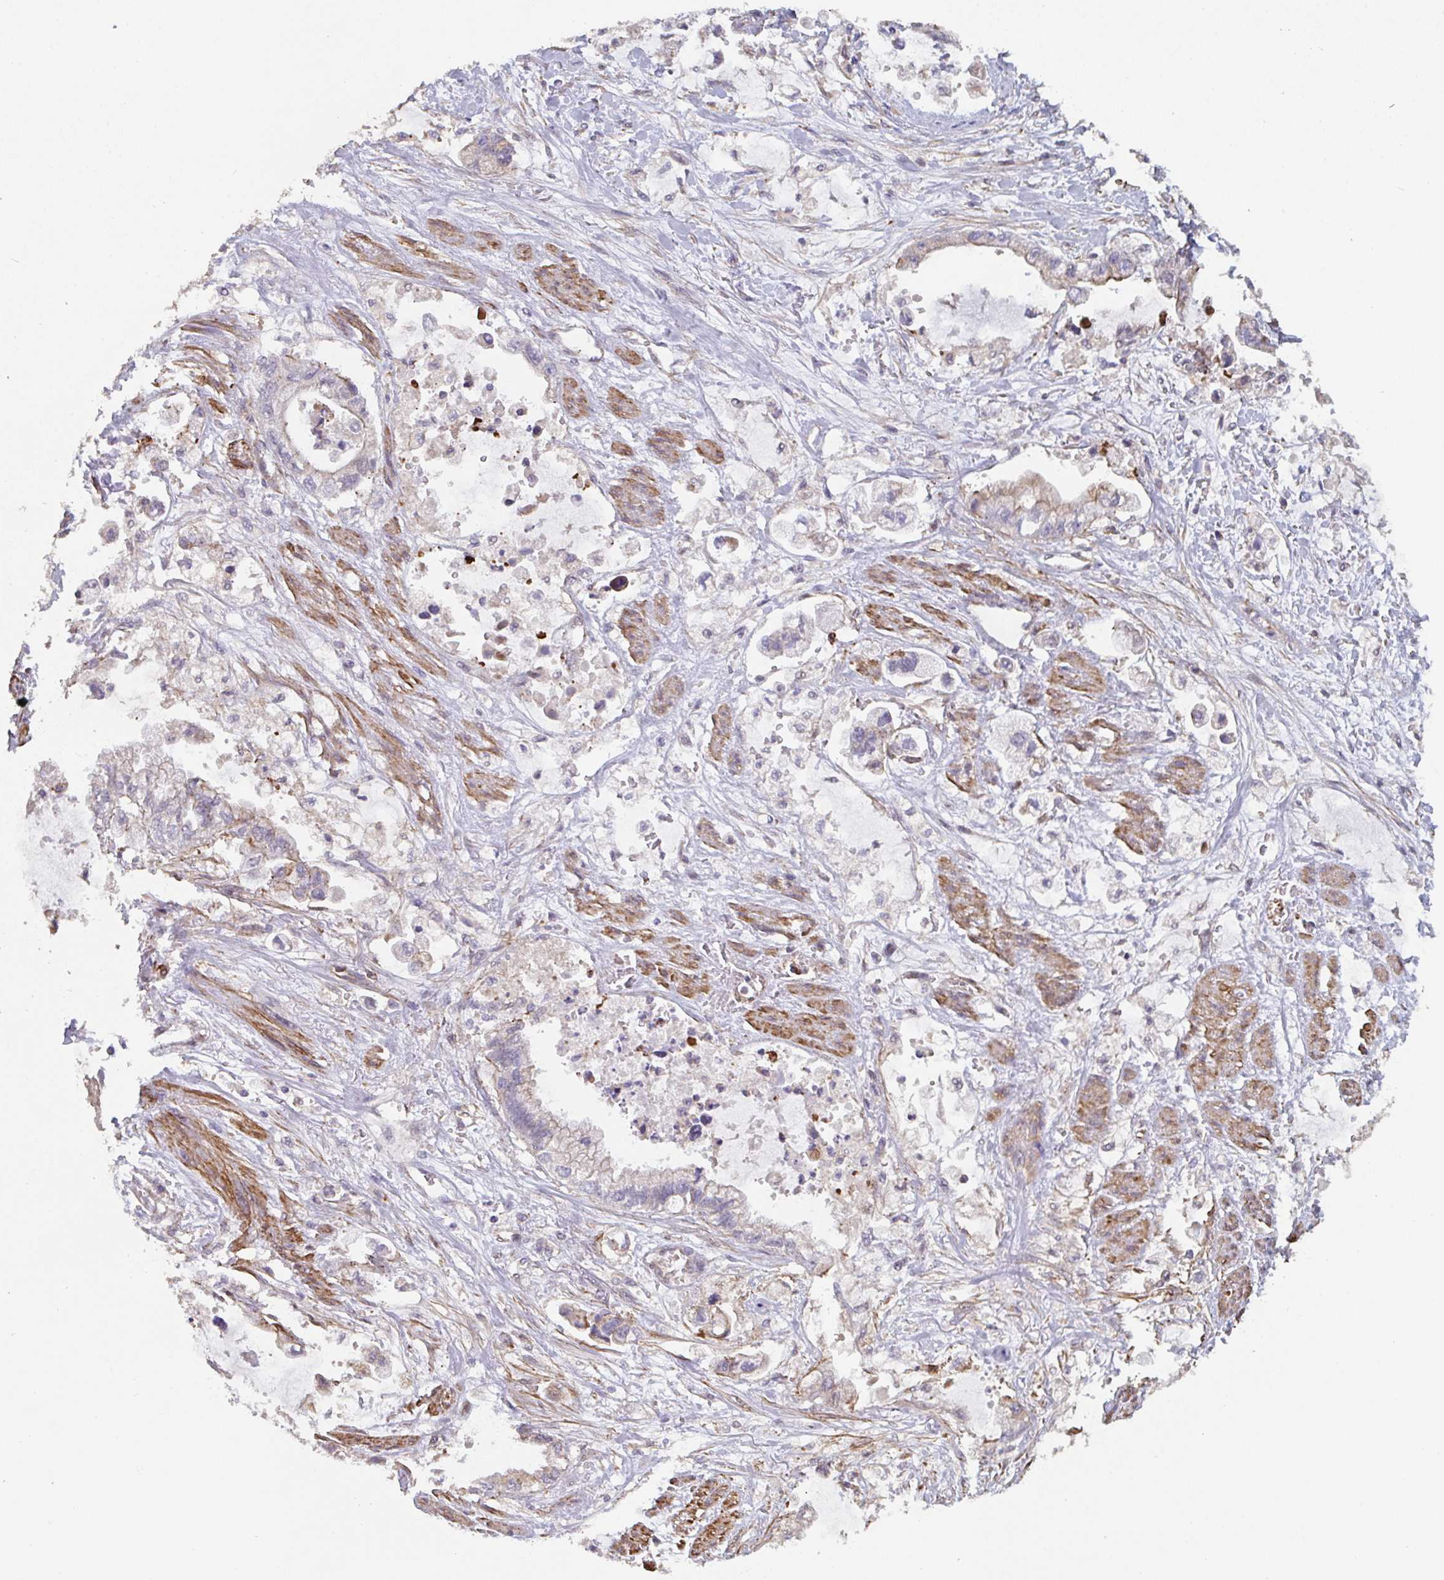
{"staining": {"intensity": "weak", "quantity": "<25%", "location": "cytoplasmic/membranous"}, "tissue": "stomach cancer", "cell_type": "Tumor cells", "image_type": "cancer", "snomed": [{"axis": "morphology", "description": "Adenocarcinoma, NOS"}, {"axis": "topography", "description": "Stomach"}], "caption": "Histopathology image shows no significant protein positivity in tumor cells of stomach adenocarcinoma.", "gene": "FZD2", "patient": {"sex": "male", "age": 62}}